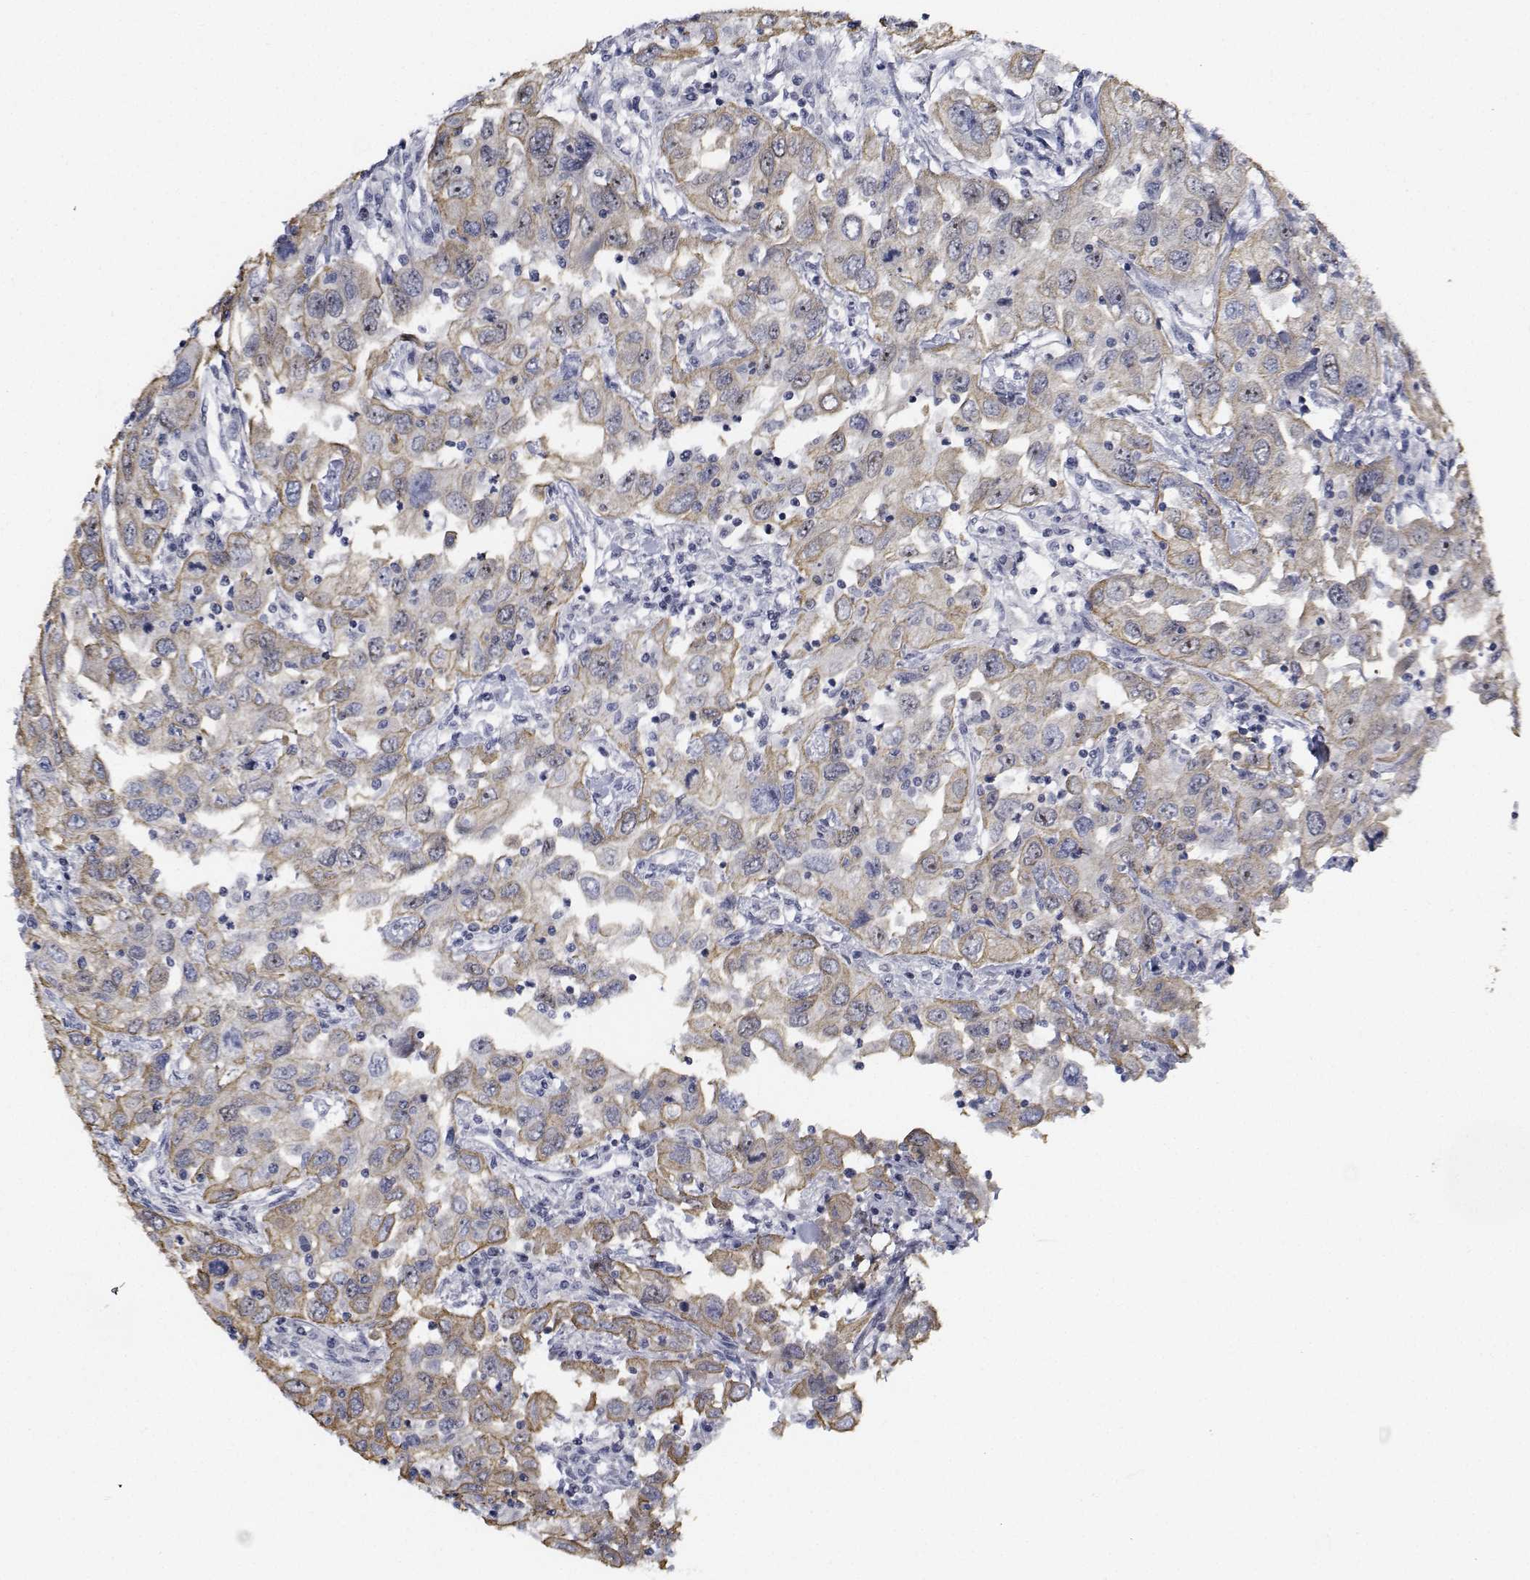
{"staining": {"intensity": "weak", "quantity": ">75%", "location": "cytoplasmic/membranous"}, "tissue": "urothelial cancer", "cell_type": "Tumor cells", "image_type": "cancer", "snomed": [{"axis": "morphology", "description": "Urothelial carcinoma, High grade"}, {"axis": "topography", "description": "Urinary bladder"}], "caption": "A photomicrograph of high-grade urothelial carcinoma stained for a protein shows weak cytoplasmic/membranous brown staining in tumor cells. (DAB (3,3'-diaminobenzidine) = brown stain, brightfield microscopy at high magnification).", "gene": "NVL", "patient": {"sex": "male", "age": 76}}